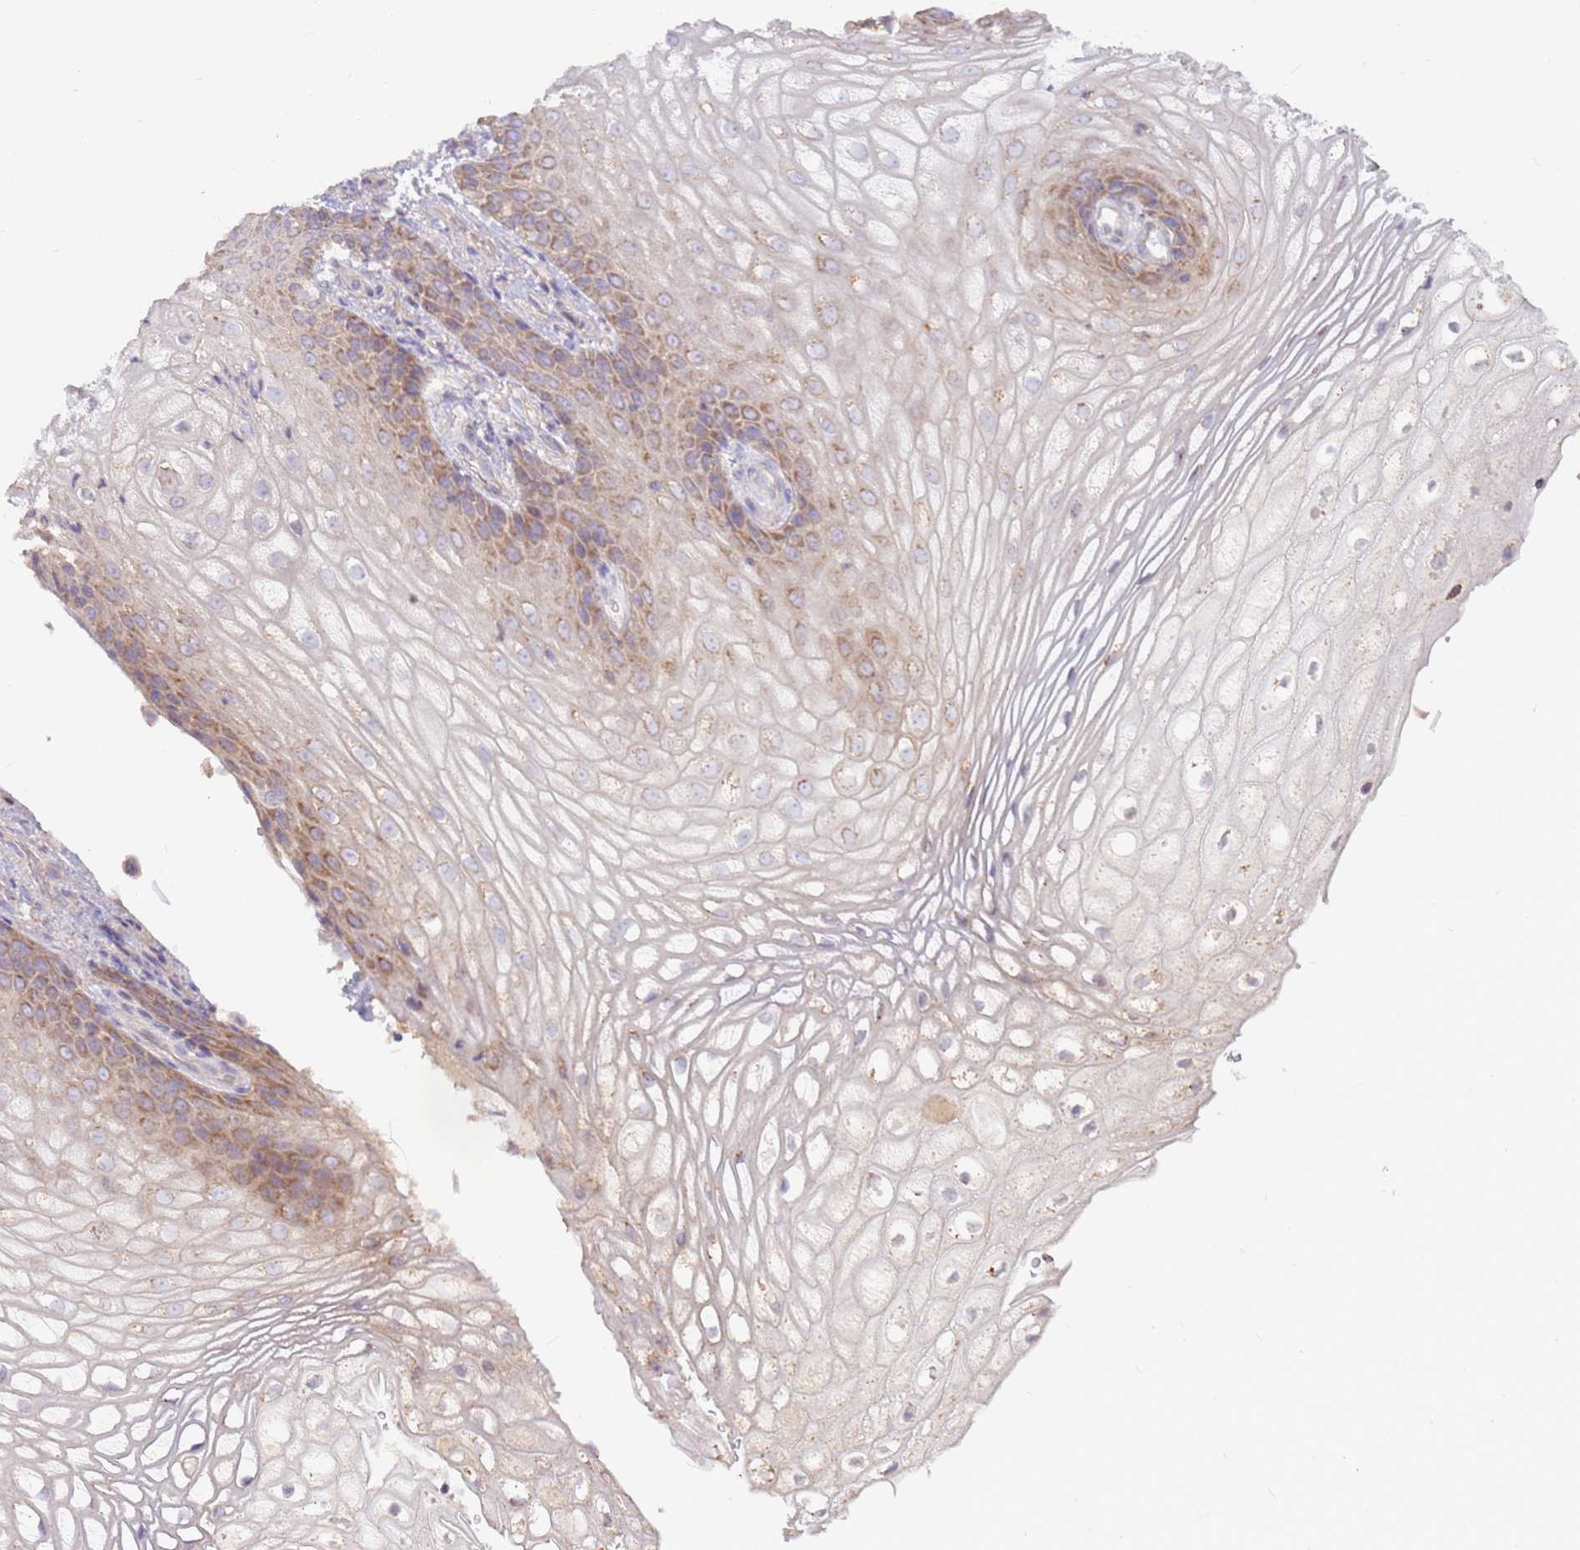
{"staining": {"intensity": "moderate", "quantity": "25%-75%", "location": "cytoplasmic/membranous"}, "tissue": "vagina", "cell_type": "Squamous epithelial cells", "image_type": "normal", "snomed": [{"axis": "morphology", "description": "Normal tissue, NOS"}, {"axis": "topography", "description": "Vagina"}], "caption": "Vagina was stained to show a protein in brown. There is medium levels of moderate cytoplasmic/membranous staining in about 25%-75% of squamous epithelial cells.", "gene": "EVA1B", "patient": {"sex": "female", "age": 60}}